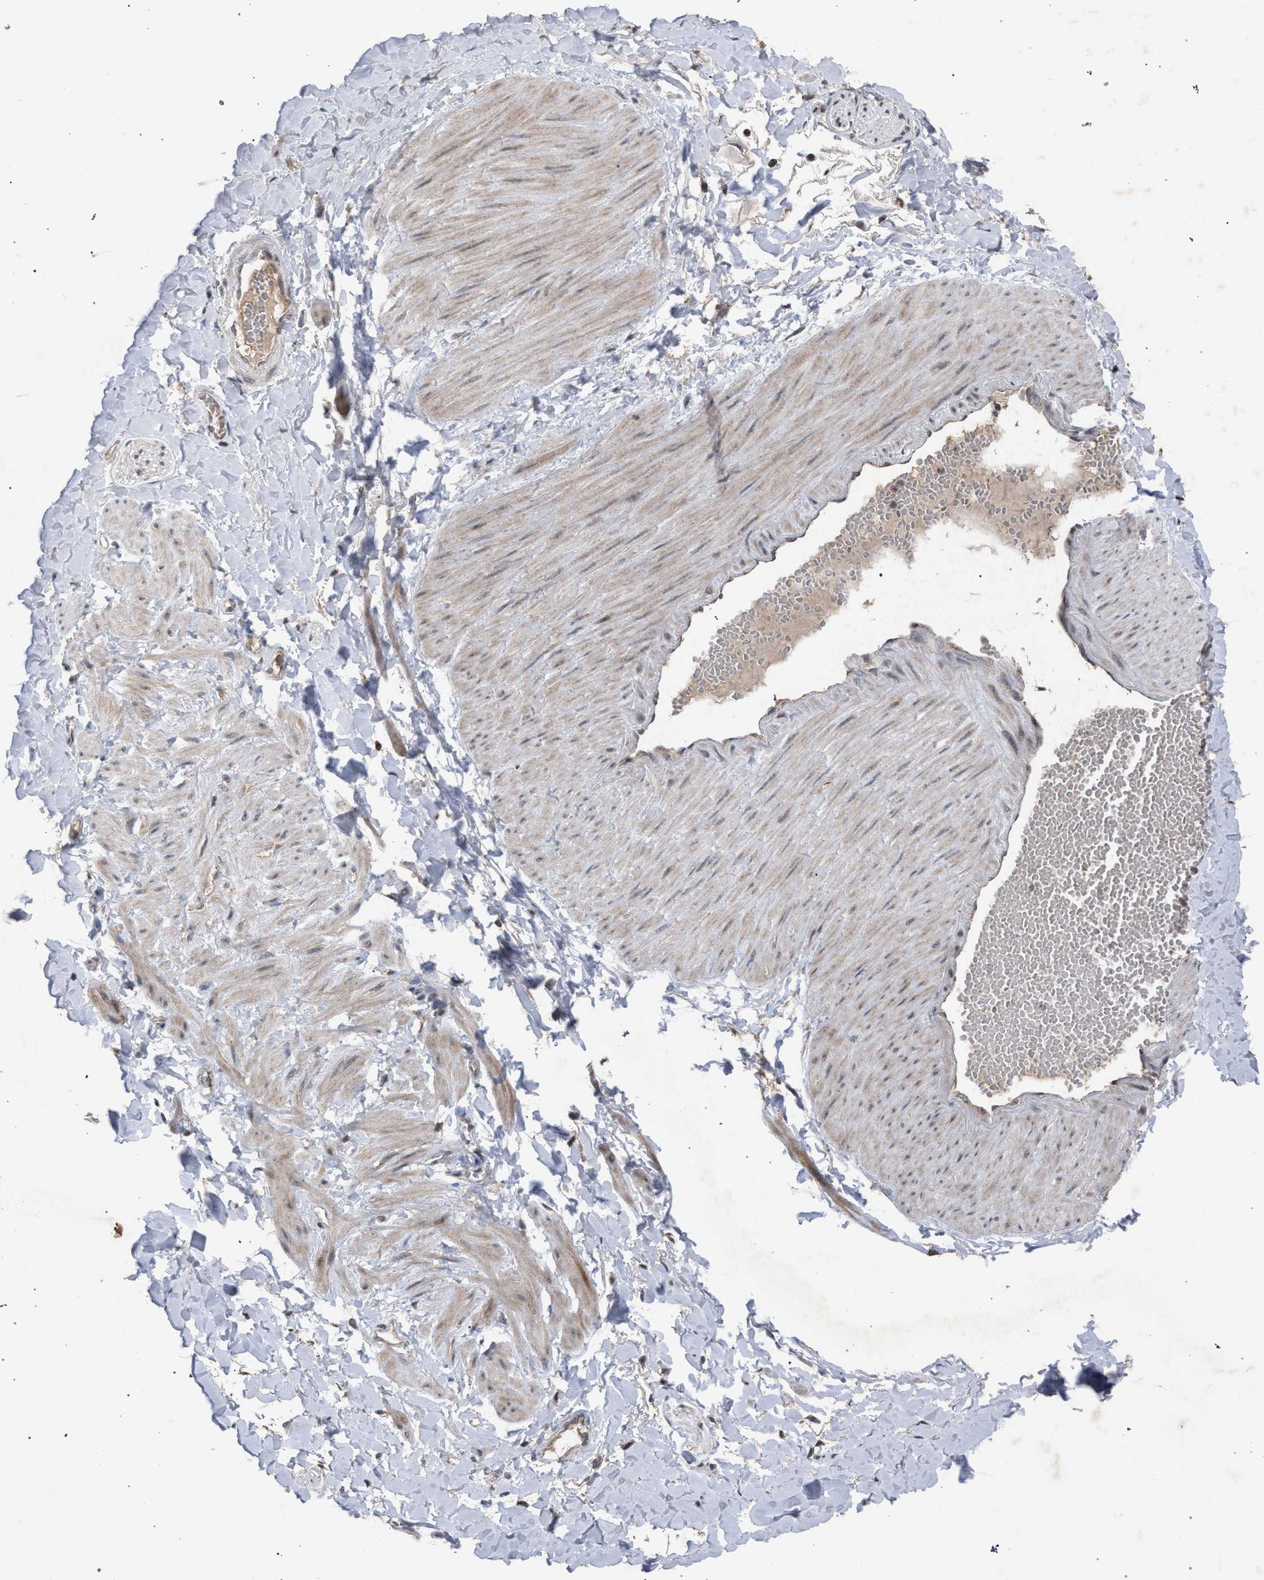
{"staining": {"intensity": "weak", "quantity": ">75%", "location": "cytoplasmic/membranous,nuclear"}, "tissue": "adipose tissue", "cell_type": "Adipocytes", "image_type": "normal", "snomed": [{"axis": "morphology", "description": "Normal tissue, NOS"}, {"axis": "topography", "description": "Adipose tissue"}, {"axis": "topography", "description": "Vascular tissue"}, {"axis": "topography", "description": "Peripheral nerve tissue"}], "caption": "Adipose tissue stained with DAB IHC reveals low levels of weak cytoplasmic/membranous,nuclear positivity in approximately >75% of adipocytes. (IHC, brightfield microscopy, high magnification).", "gene": "HSD17B4", "patient": {"sex": "male", "age": 25}}